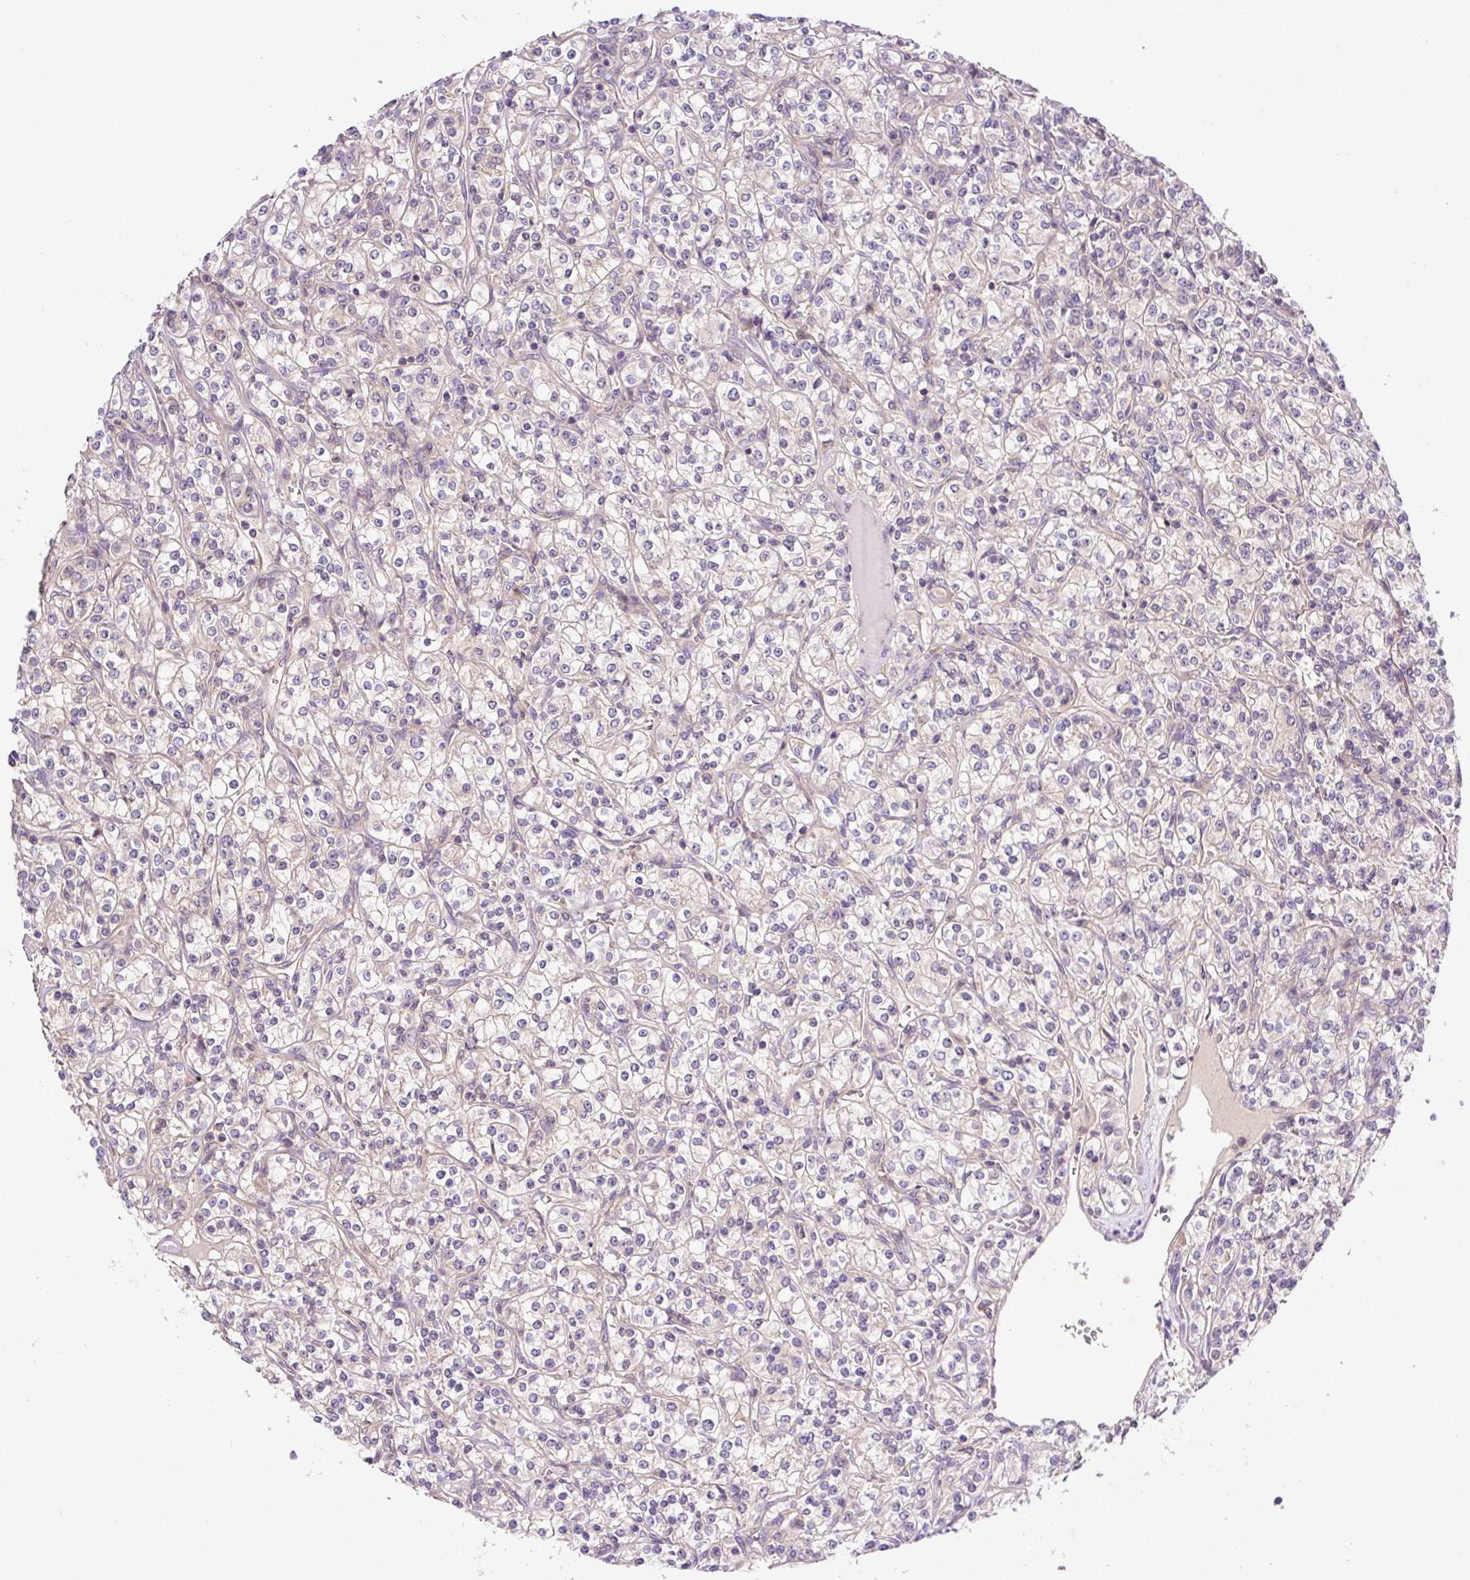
{"staining": {"intensity": "negative", "quantity": "none", "location": "none"}, "tissue": "renal cancer", "cell_type": "Tumor cells", "image_type": "cancer", "snomed": [{"axis": "morphology", "description": "Adenocarcinoma, NOS"}, {"axis": "topography", "description": "Kidney"}], "caption": "IHC histopathology image of renal cancer stained for a protein (brown), which demonstrates no expression in tumor cells.", "gene": "CCDC28A", "patient": {"sex": "male", "age": 77}}